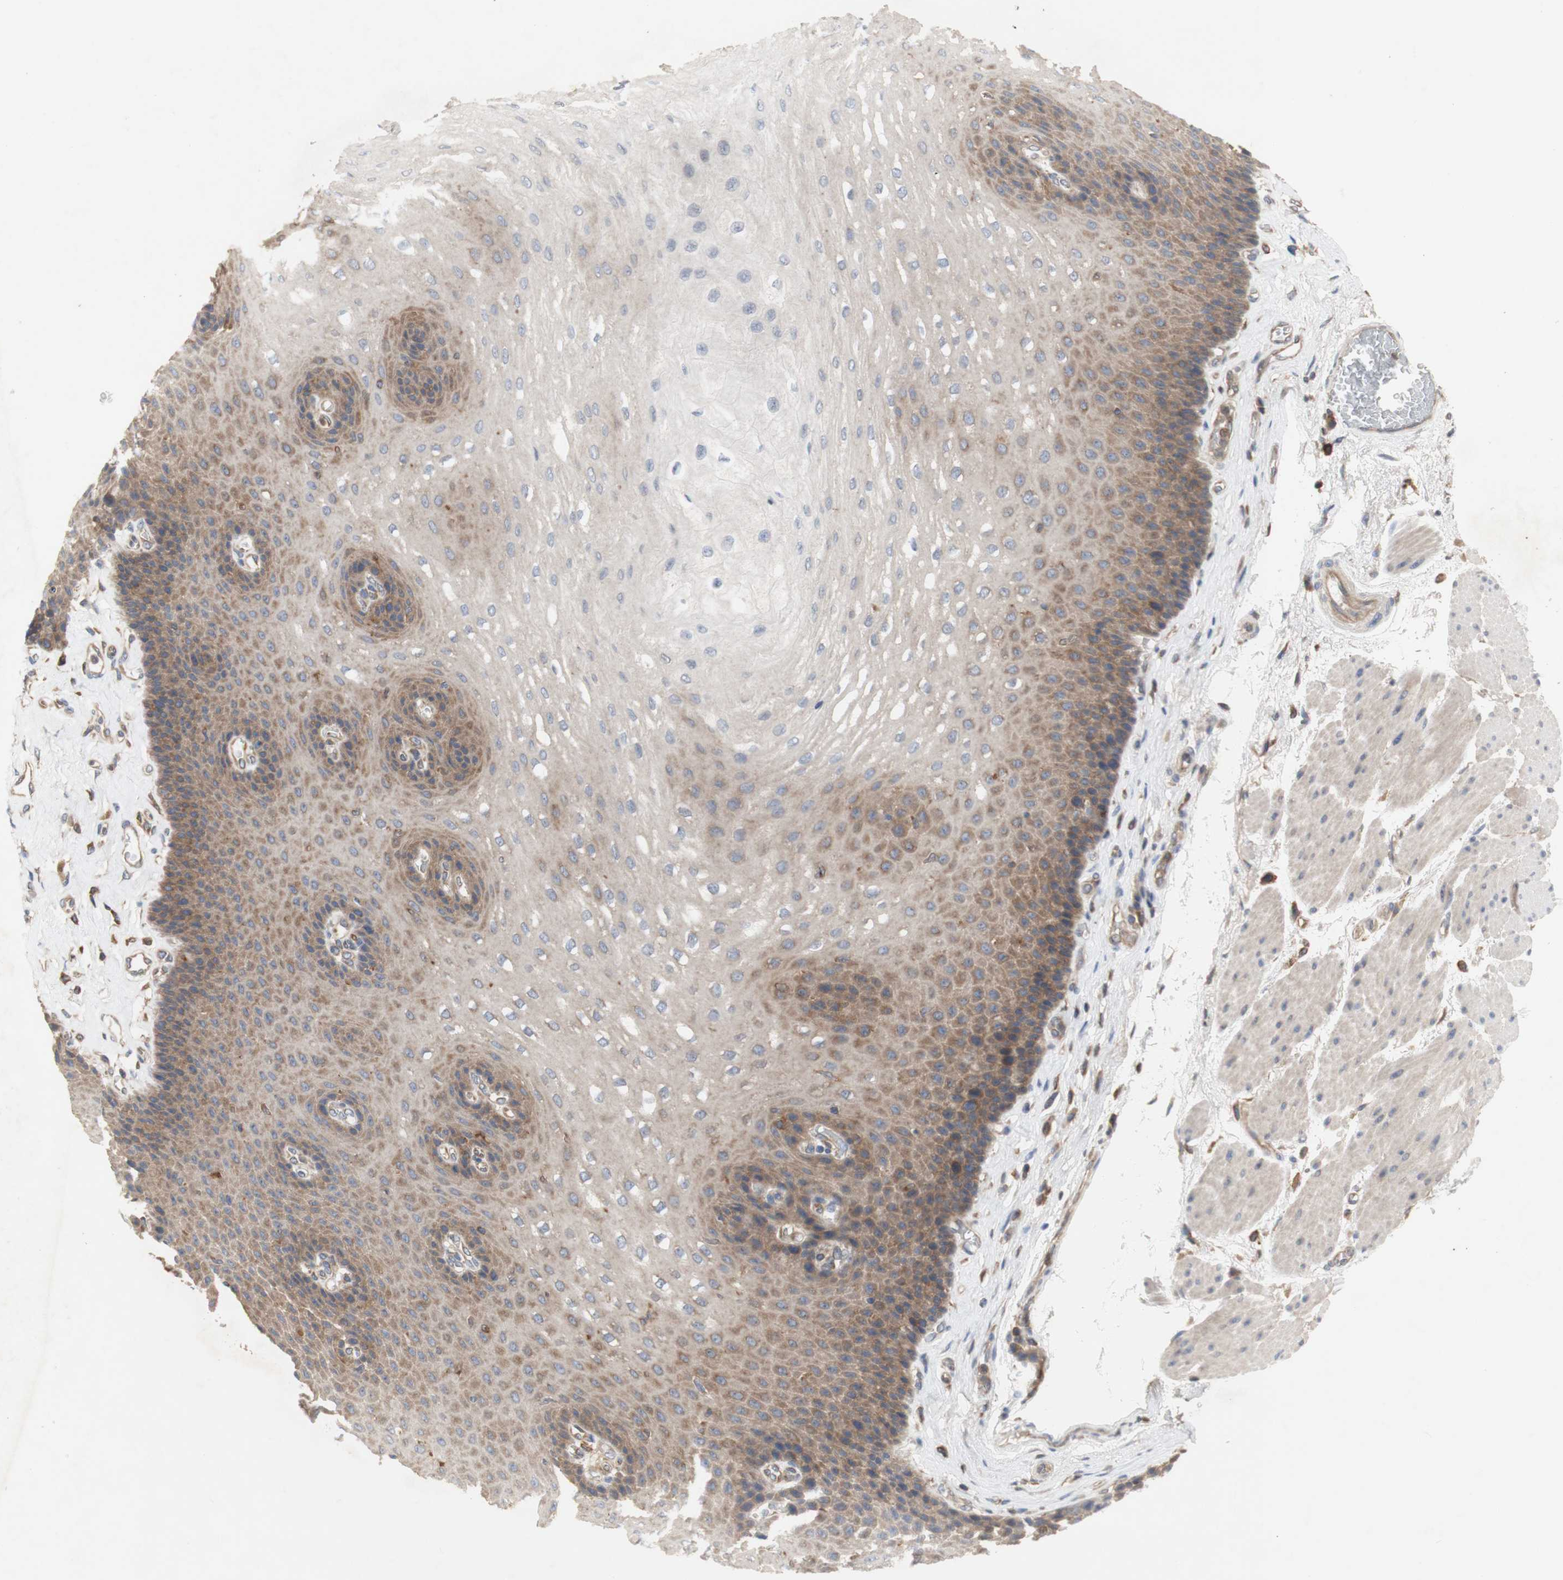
{"staining": {"intensity": "moderate", "quantity": "25%-75%", "location": "cytoplasmic/membranous"}, "tissue": "esophagus", "cell_type": "Squamous epithelial cells", "image_type": "normal", "snomed": [{"axis": "morphology", "description": "Normal tissue, NOS"}, {"axis": "topography", "description": "Esophagus"}], "caption": "A brown stain highlights moderate cytoplasmic/membranous expression of a protein in squamous epithelial cells of benign human esophagus.", "gene": "IKBKG", "patient": {"sex": "female", "age": 72}}